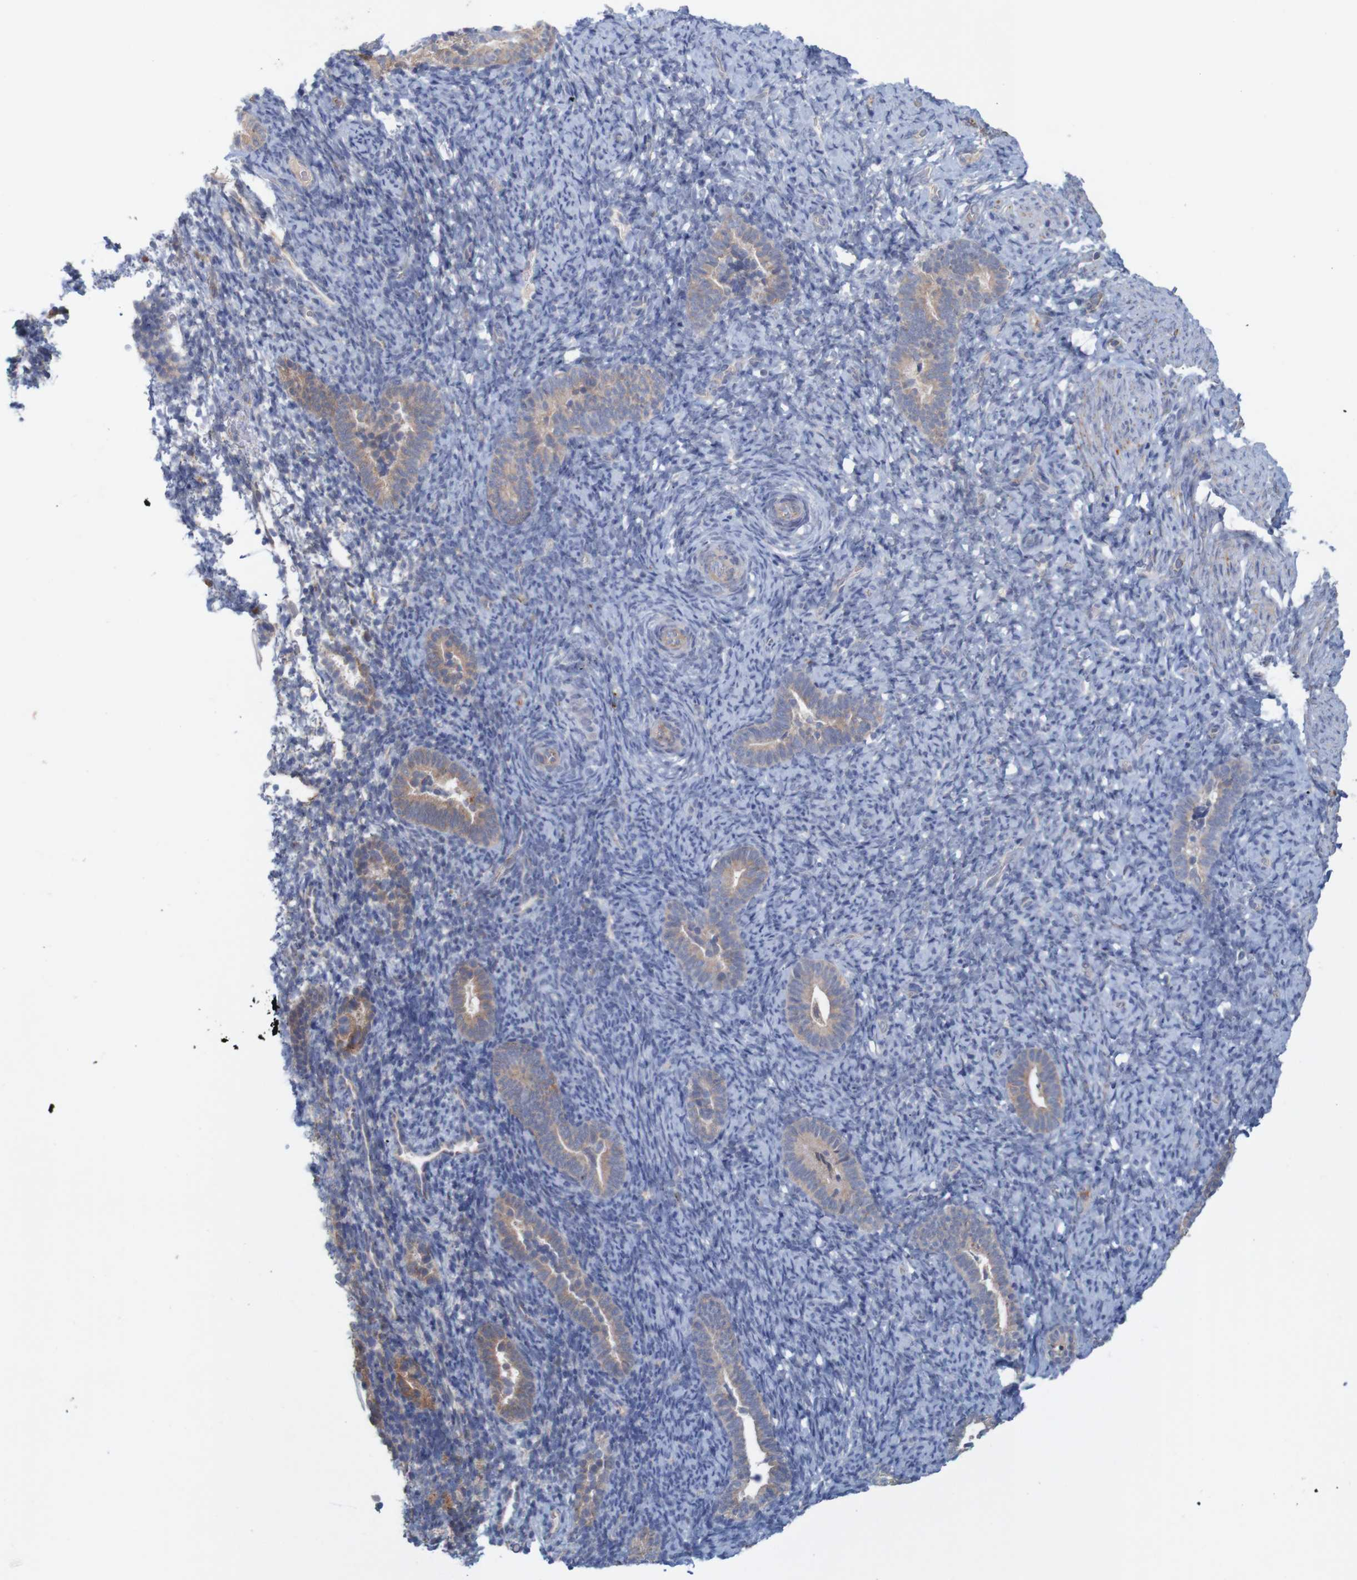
{"staining": {"intensity": "negative", "quantity": "none", "location": "none"}, "tissue": "endometrium", "cell_type": "Cells in endometrial stroma", "image_type": "normal", "snomed": [{"axis": "morphology", "description": "Normal tissue, NOS"}, {"axis": "topography", "description": "Endometrium"}], "caption": "Protein analysis of benign endometrium demonstrates no significant staining in cells in endometrial stroma.", "gene": "NAV2", "patient": {"sex": "female", "age": 51}}